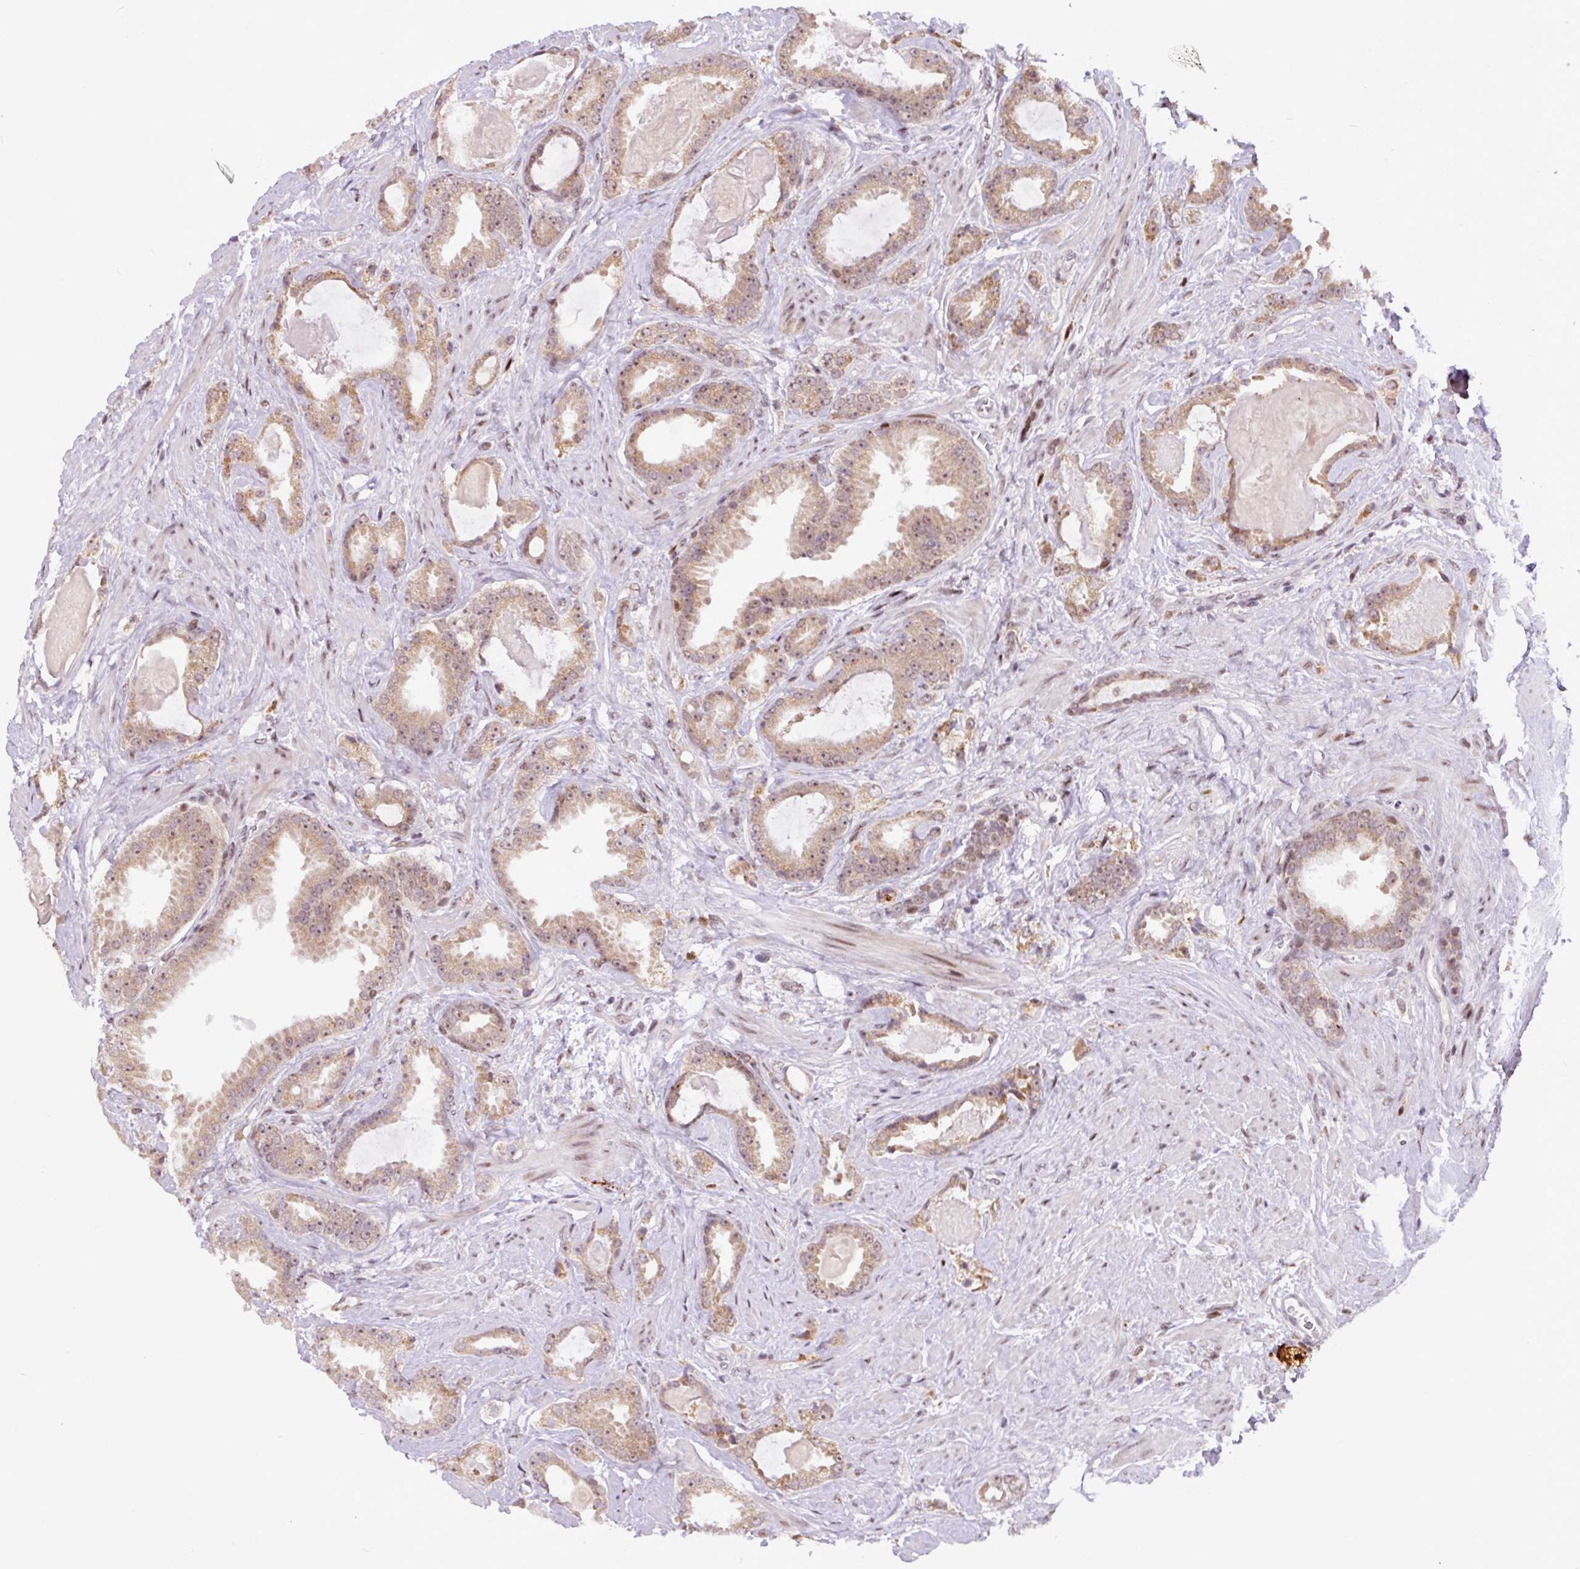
{"staining": {"intensity": "moderate", "quantity": ">75%", "location": "cytoplasmic/membranous,nuclear"}, "tissue": "prostate cancer", "cell_type": "Tumor cells", "image_type": "cancer", "snomed": [{"axis": "morphology", "description": "Adenocarcinoma, Low grade"}, {"axis": "topography", "description": "Prostate"}], "caption": "Immunohistochemistry of prostate cancer shows medium levels of moderate cytoplasmic/membranous and nuclear positivity in approximately >75% of tumor cells.", "gene": "BRD3", "patient": {"sex": "male", "age": 62}}